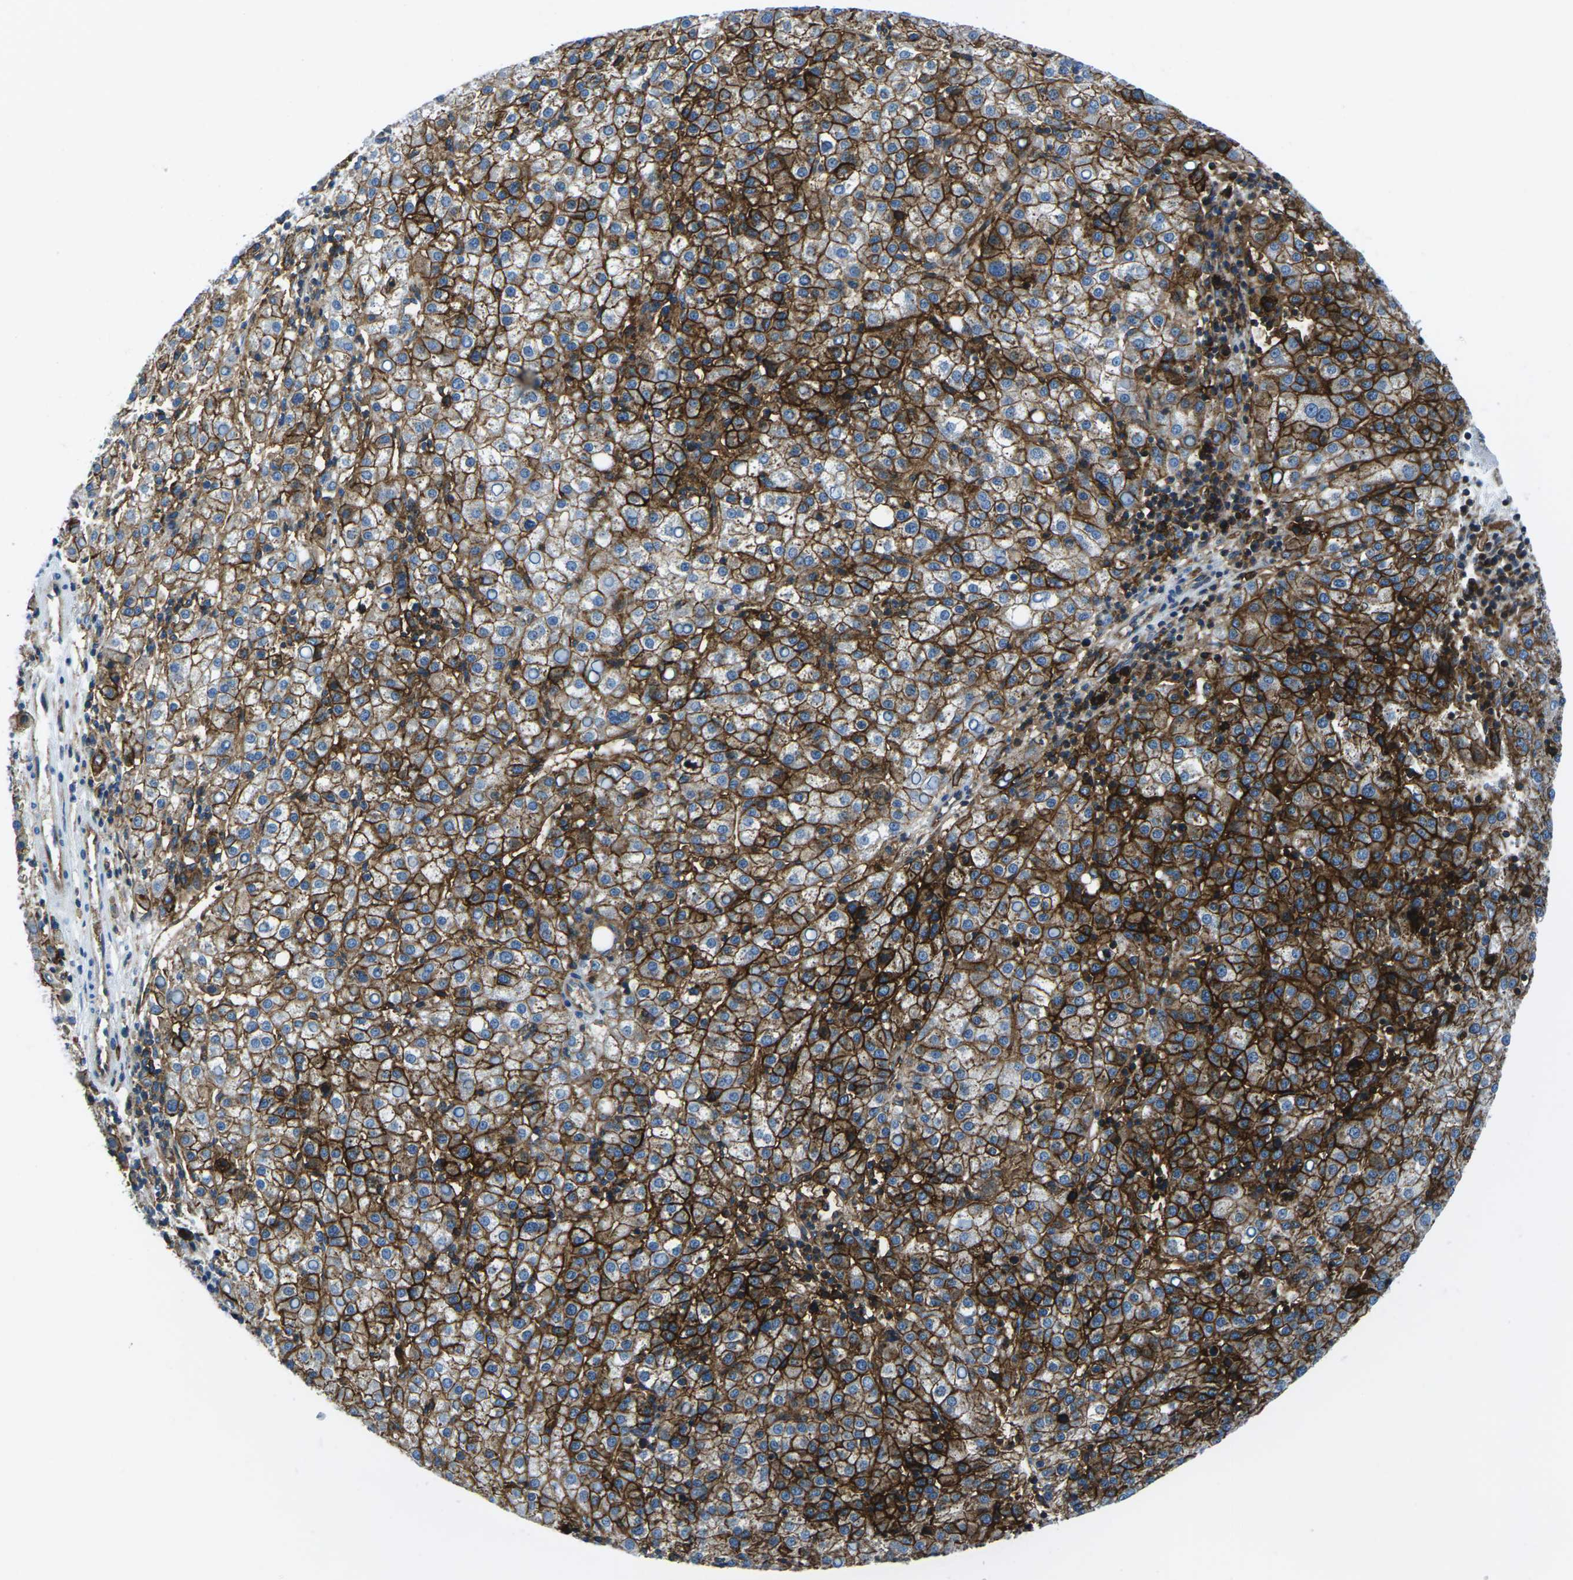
{"staining": {"intensity": "strong", "quantity": ">75%", "location": "cytoplasmic/membranous"}, "tissue": "liver cancer", "cell_type": "Tumor cells", "image_type": "cancer", "snomed": [{"axis": "morphology", "description": "Carcinoma, Hepatocellular, NOS"}, {"axis": "topography", "description": "Liver"}], "caption": "Immunohistochemistry (IHC) of human liver hepatocellular carcinoma demonstrates high levels of strong cytoplasmic/membranous expression in approximately >75% of tumor cells.", "gene": "SOCS4", "patient": {"sex": "female", "age": 58}}